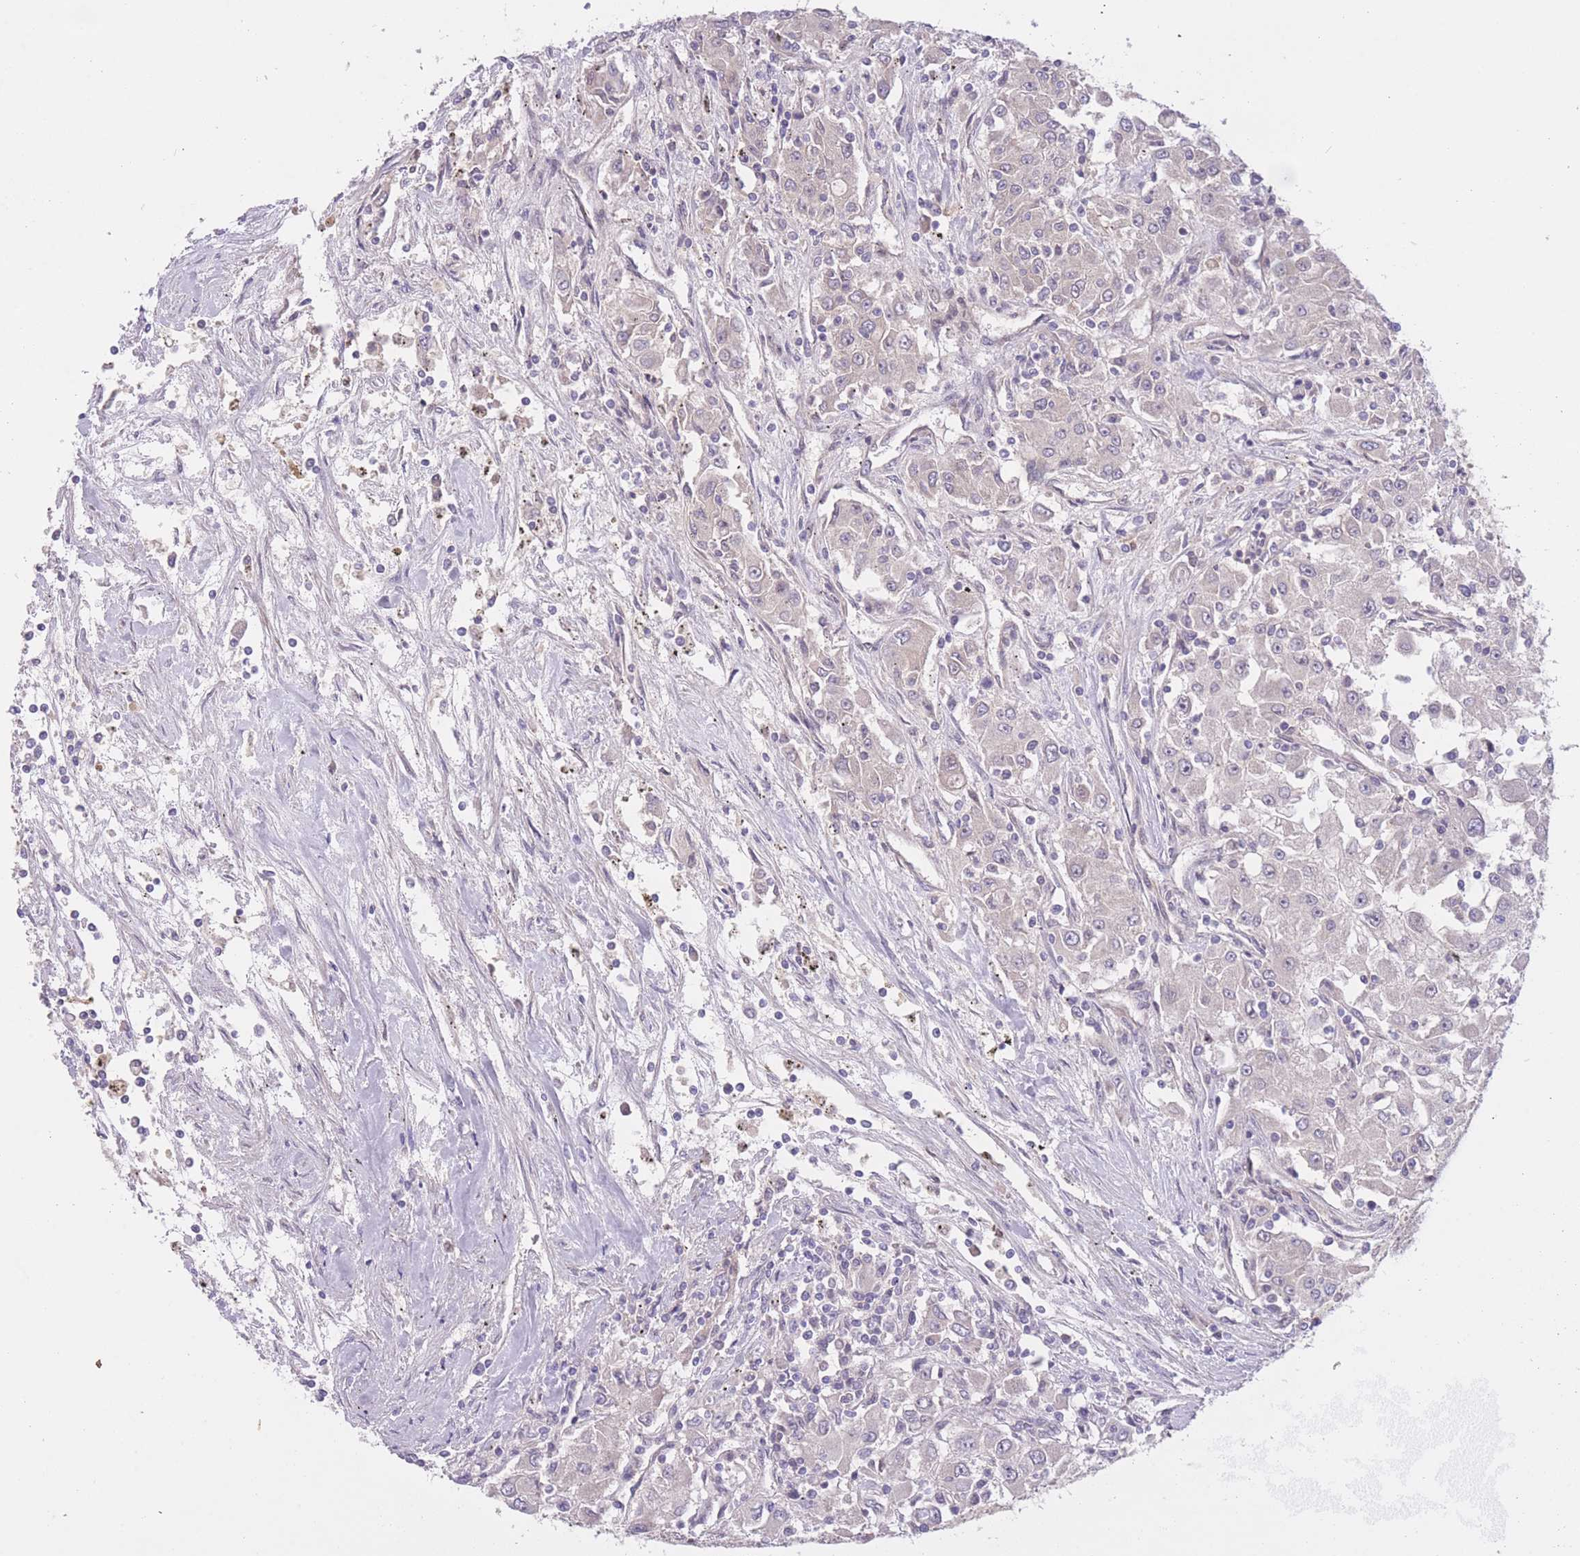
{"staining": {"intensity": "negative", "quantity": "none", "location": "none"}, "tissue": "renal cancer", "cell_type": "Tumor cells", "image_type": "cancer", "snomed": [{"axis": "morphology", "description": "Adenocarcinoma, NOS"}, {"axis": "topography", "description": "Kidney"}], "caption": "Tumor cells show no significant positivity in renal cancer (adenocarcinoma).", "gene": "FUT5", "patient": {"sex": "female", "age": 67}}